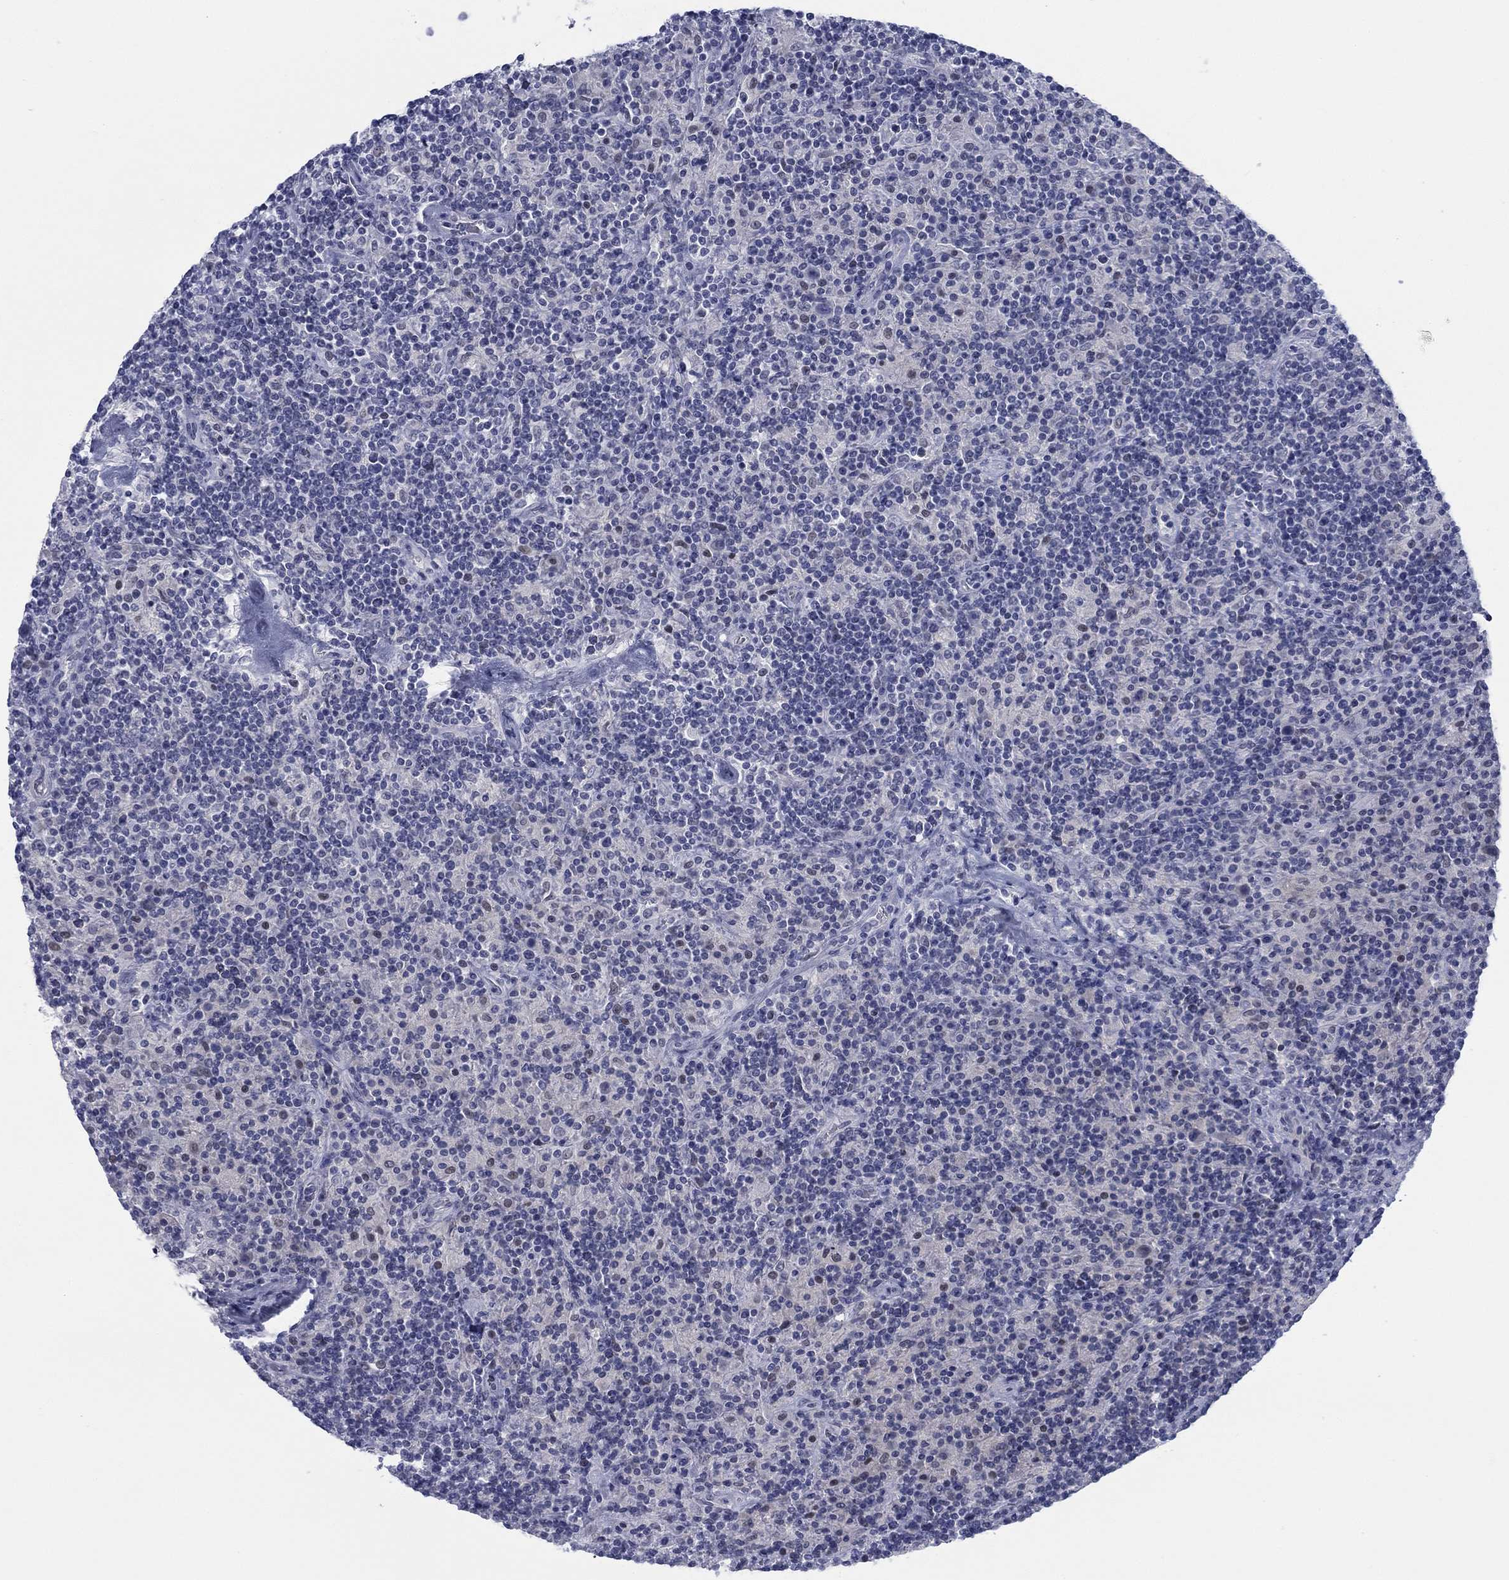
{"staining": {"intensity": "negative", "quantity": "none", "location": "none"}, "tissue": "lymphoma", "cell_type": "Tumor cells", "image_type": "cancer", "snomed": [{"axis": "morphology", "description": "Hodgkin's disease, NOS"}, {"axis": "topography", "description": "Lymph node"}], "caption": "Image shows no significant protein expression in tumor cells of lymphoma. (Immunohistochemistry, brightfield microscopy, high magnification).", "gene": "DNAL1", "patient": {"sex": "male", "age": 70}}